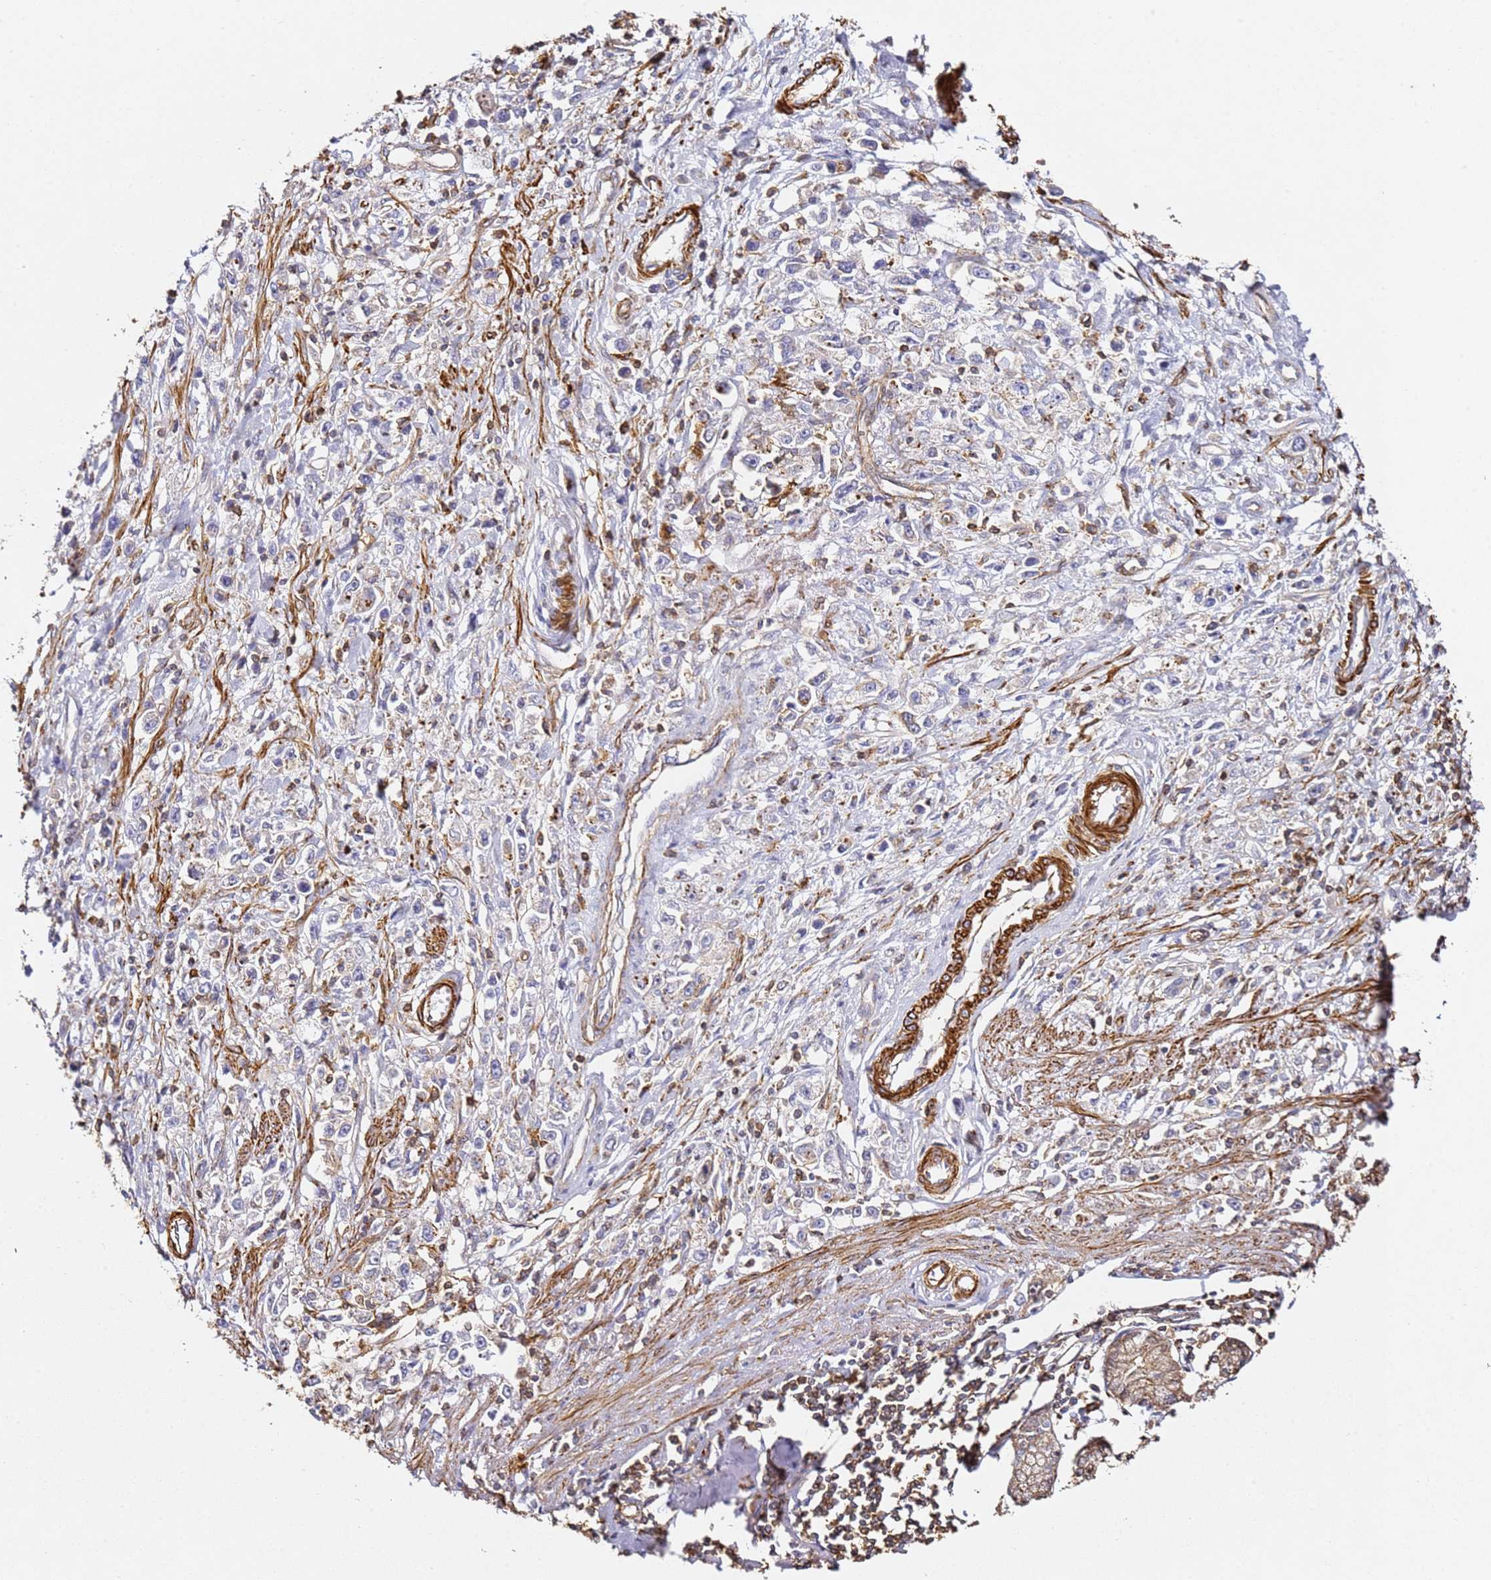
{"staining": {"intensity": "negative", "quantity": "none", "location": "none"}, "tissue": "stomach cancer", "cell_type": "Tumor cells", "image_type": "cancer", "snomed": [{"axis": "morphology", "description": "Adenocarcinoma, NOS"}, {"axis": "topography", "description": "Stomach"}], "caption": "Histopathology image shows no significant protein expression in tumor cells of stomach cancer.", "gene": "ZNF671", "patient": {"sex": "female", "age": 59}}